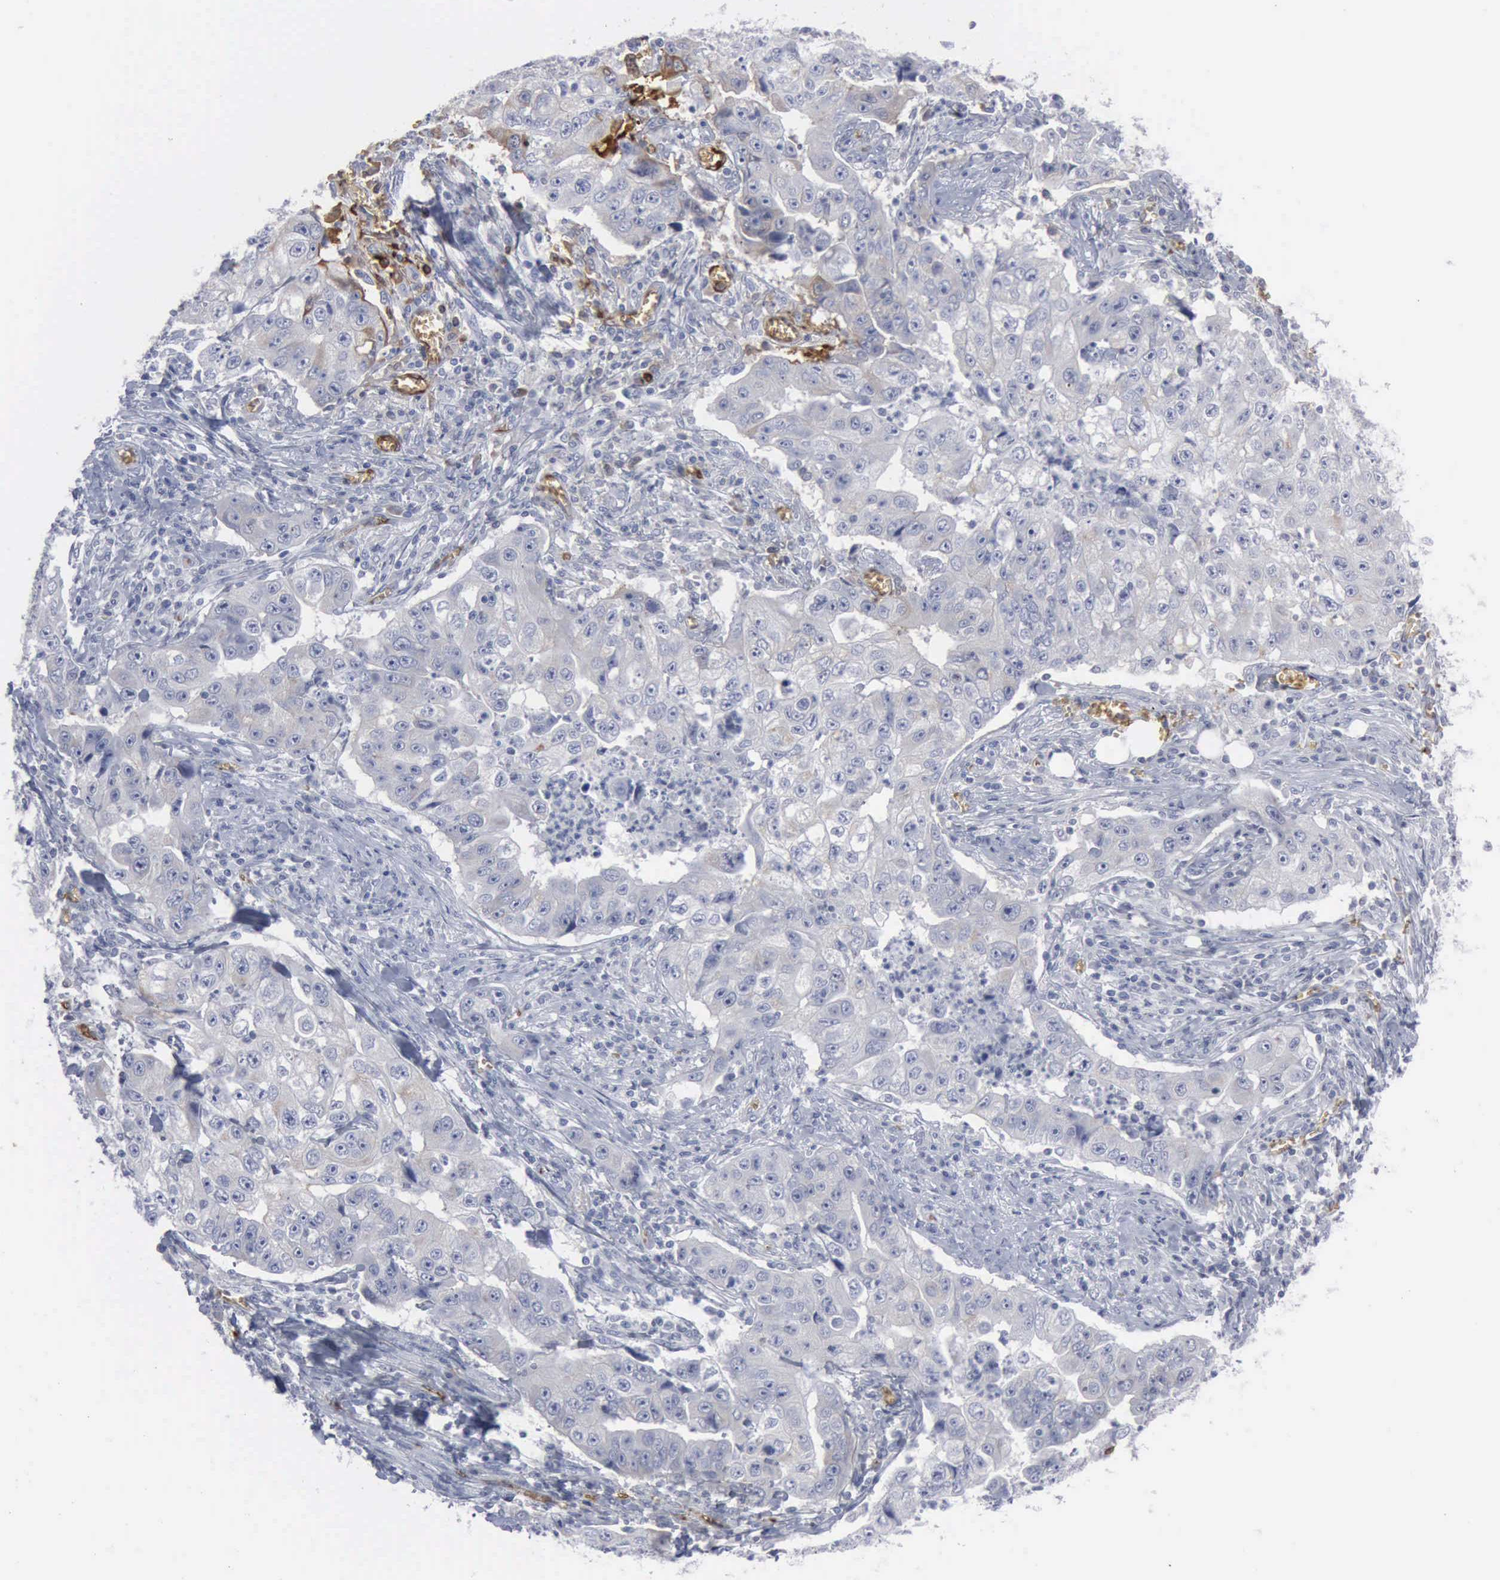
{"staining": {"intensity": "weak", "quantity": "<25%", "location": "cytoplasmic/membranous"}, "tissue": "lung cancer", "cell_type": "Tumor cells", "image_type": "cancer", "snomed": [{"axis": "morphology", "description": "Squamous cell carcinoma, NOS"}, {"axis": "topography", "description": "Lung"}], "caption": "There is no significant expression in tumor cells of lung squamous cell carcinoma.", "gene": "TGFB1", "patient": {"sex": "male", "age": 64}}